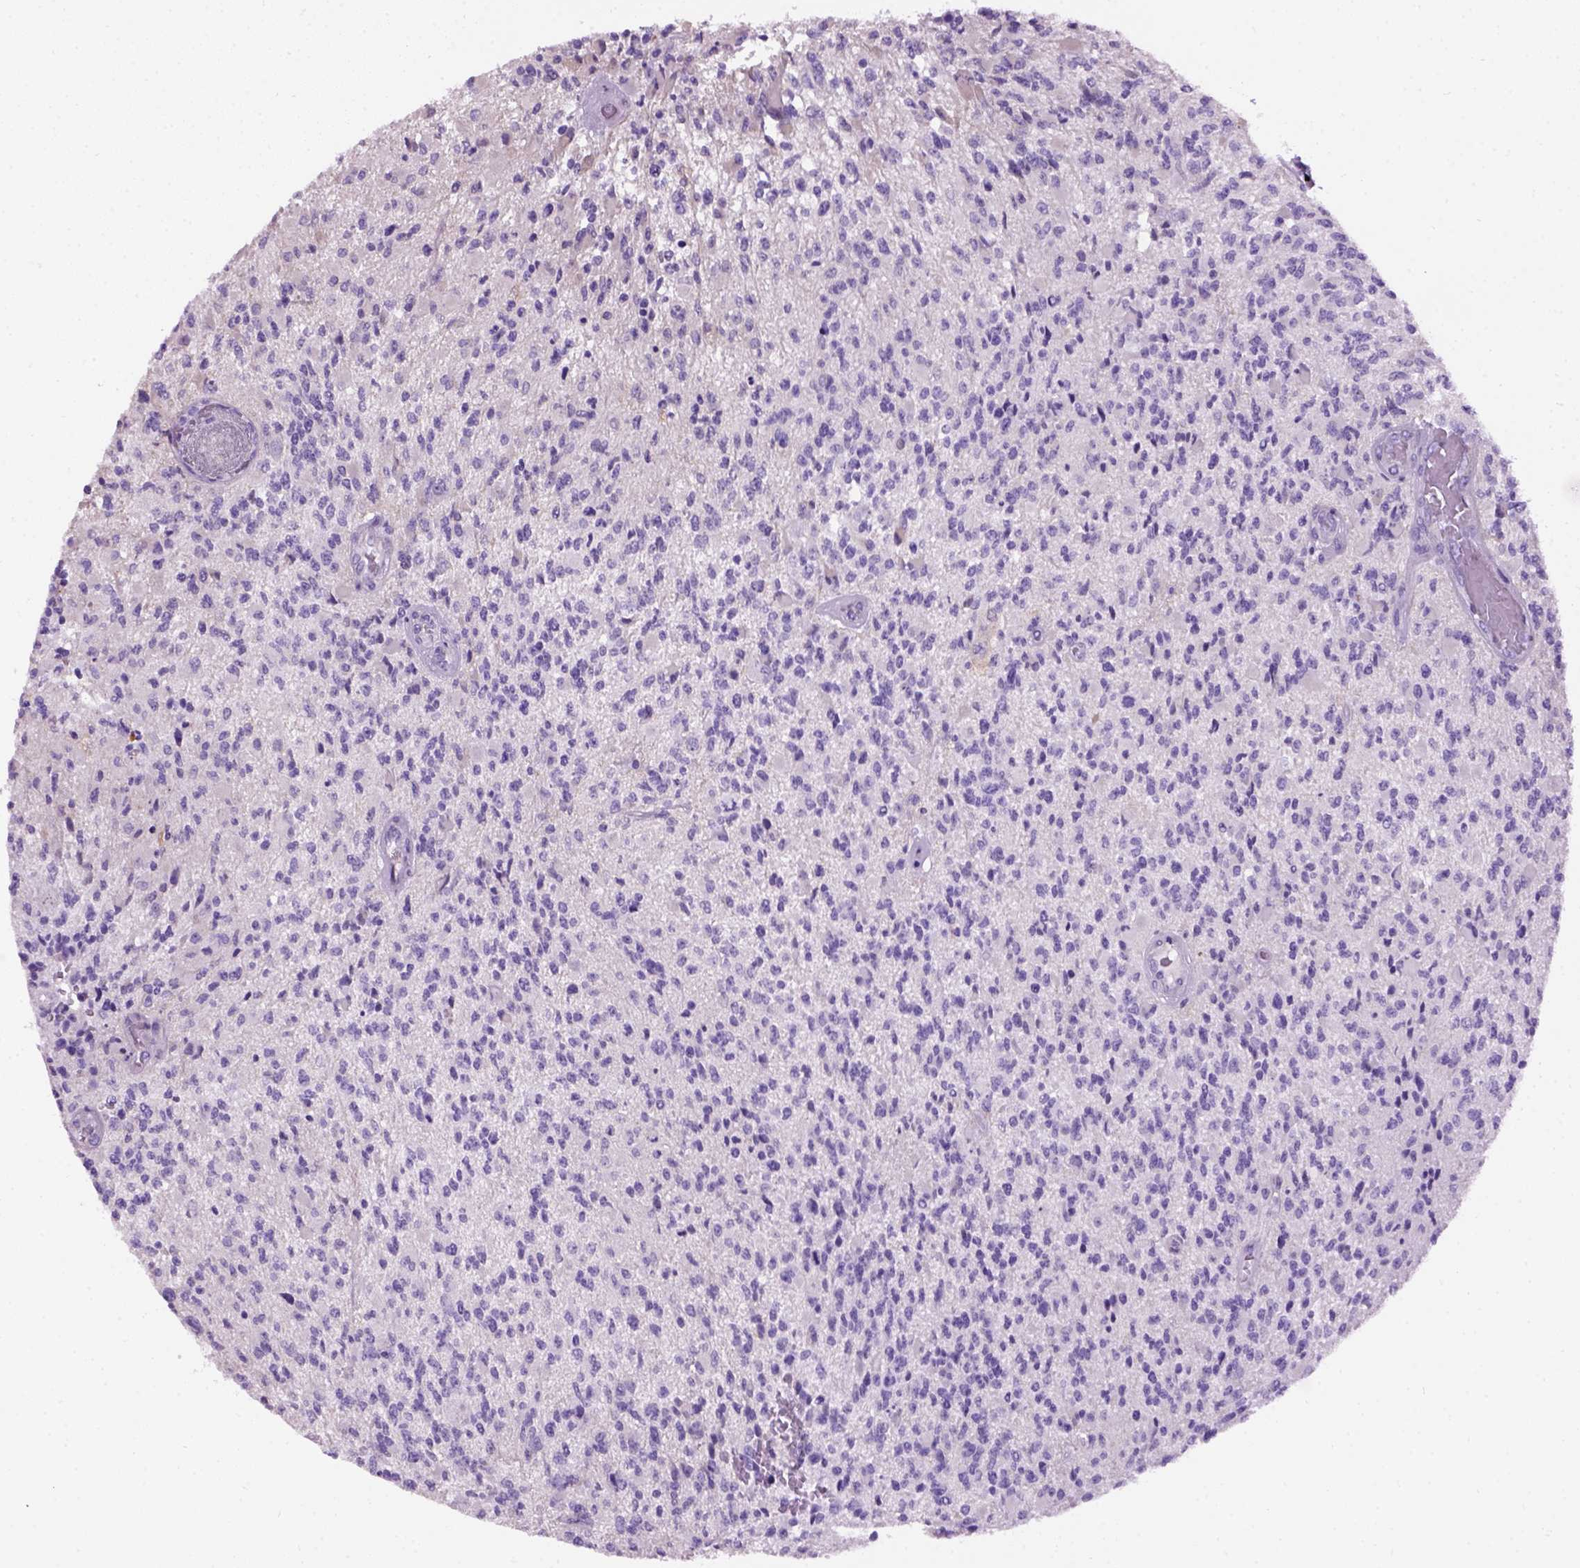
{"staining": {"intensity": "negative", "quantity": "none", "location": "none"}, "tissue": "glioma", "cell_type": "Tumor cells", "image_type": "cancer", "snomed": [{"axis": "morphology", "description": "Glioma, malignant, High grade"}, {"axis": "topography", "description": "Brain"}], "caption": "Tumor cells show no significant protein expression in high-grade glioma (malignant). The staining was performed using DAB (3,3'-diaminobenzidine) to visualize the protein expression in brown, while the nuclei were stained in blue with hematoxylin (Magnification: 20x).", "gene": "GABRB2", "patient": {"sex": "female", "age": 63}}